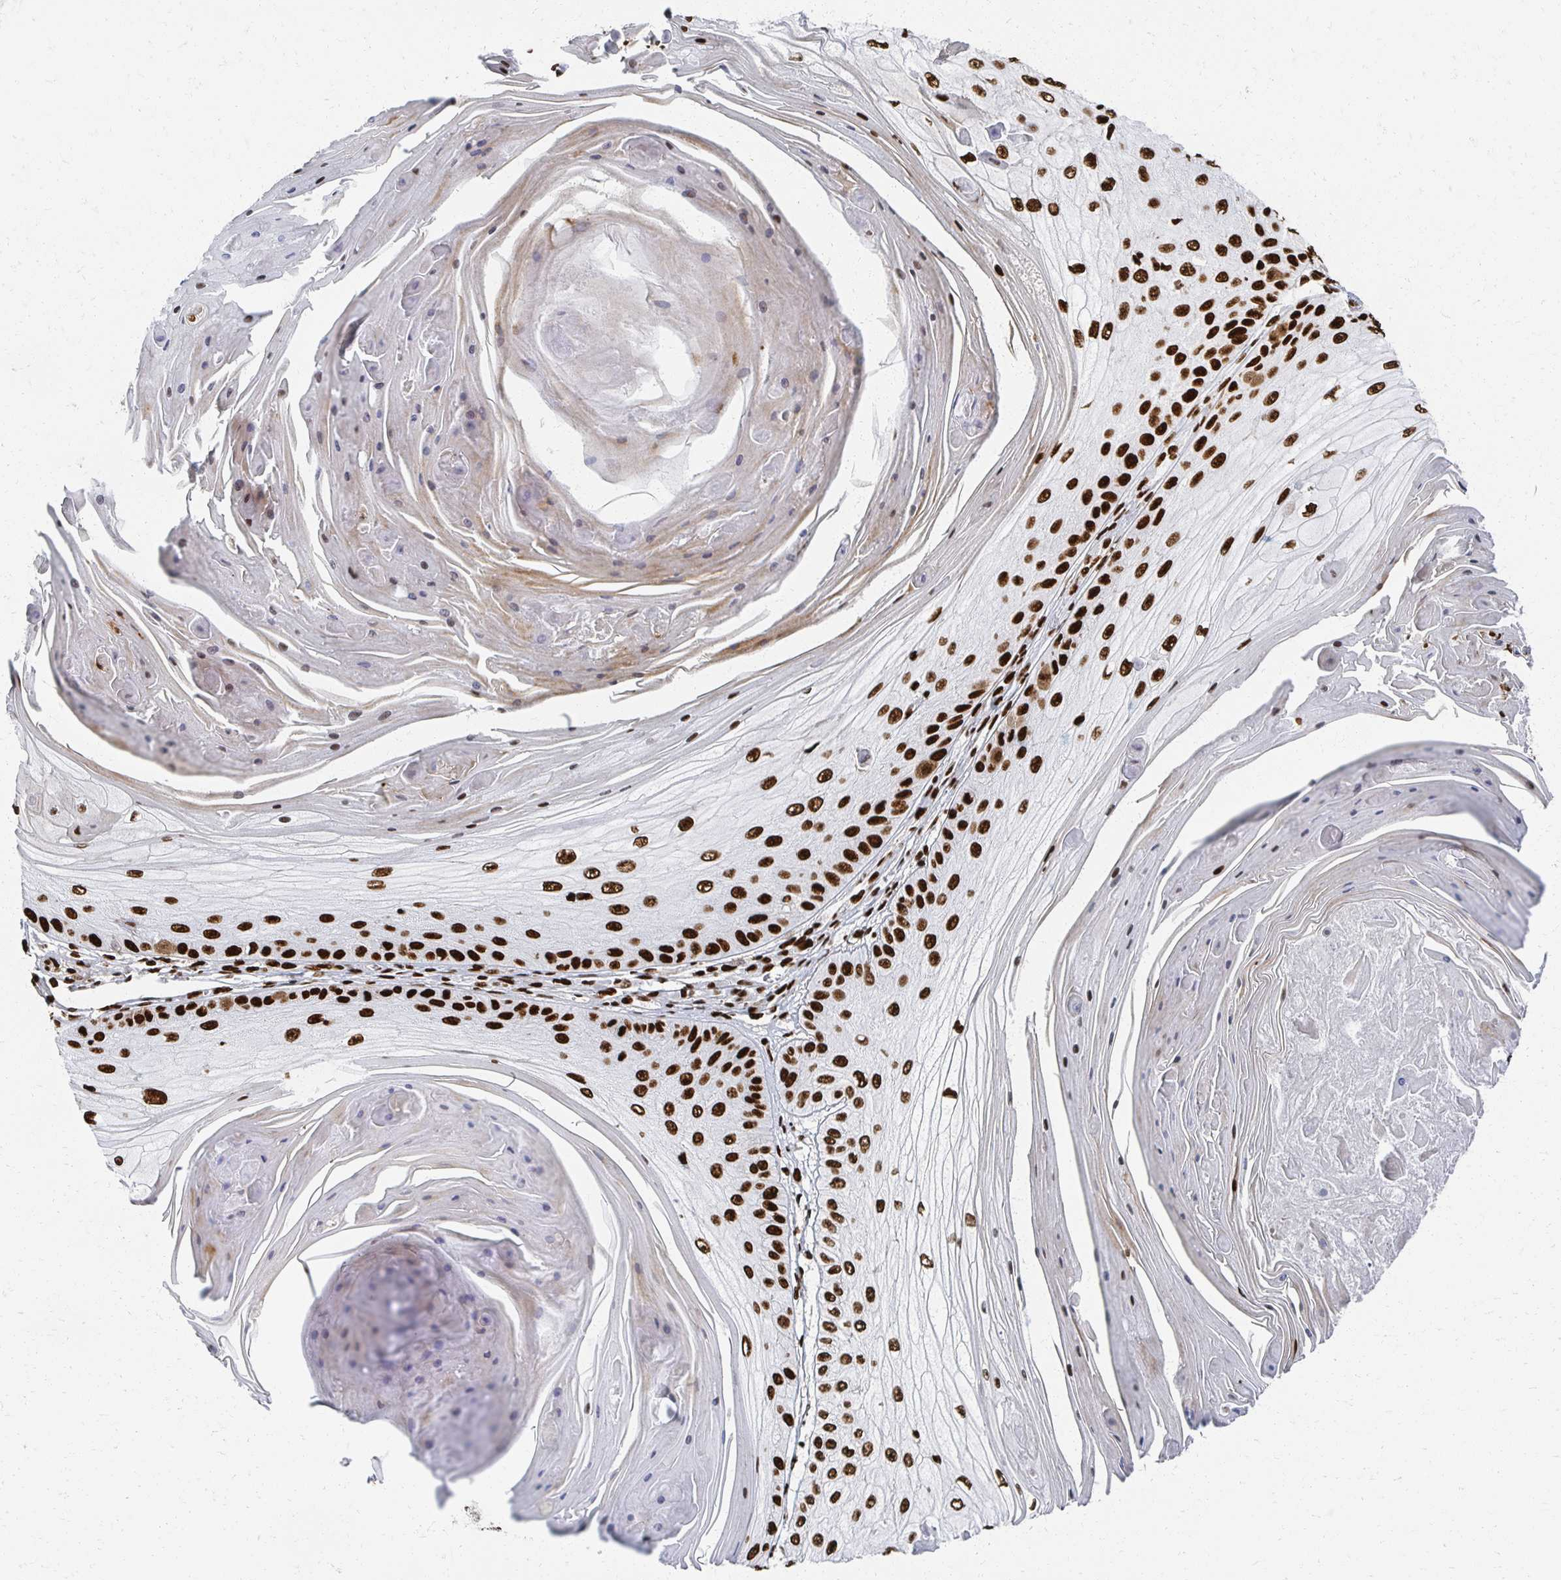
{"staining": {"intensity": "strong", "quantity": ">75%", "location": "nuclear"}, "tissue": "skin cancer", "cell_type": "Tumor cells", "image_type": "cancer", "snomed": [{"axis": "morphology", "description": "Squamous cell carcinoma, NOS"}, {"axis": "topography", "description": "Skin"}], "caption": "A high-resolution histopathology image shows immunohistochemistry staining of skin cancer (squamous cell carcinoma), which shows strong nuclear positivity in approximately >75% of tumor cells.", "gene": "RBBP7", "patient": {"sex": "male", "age": 70}}